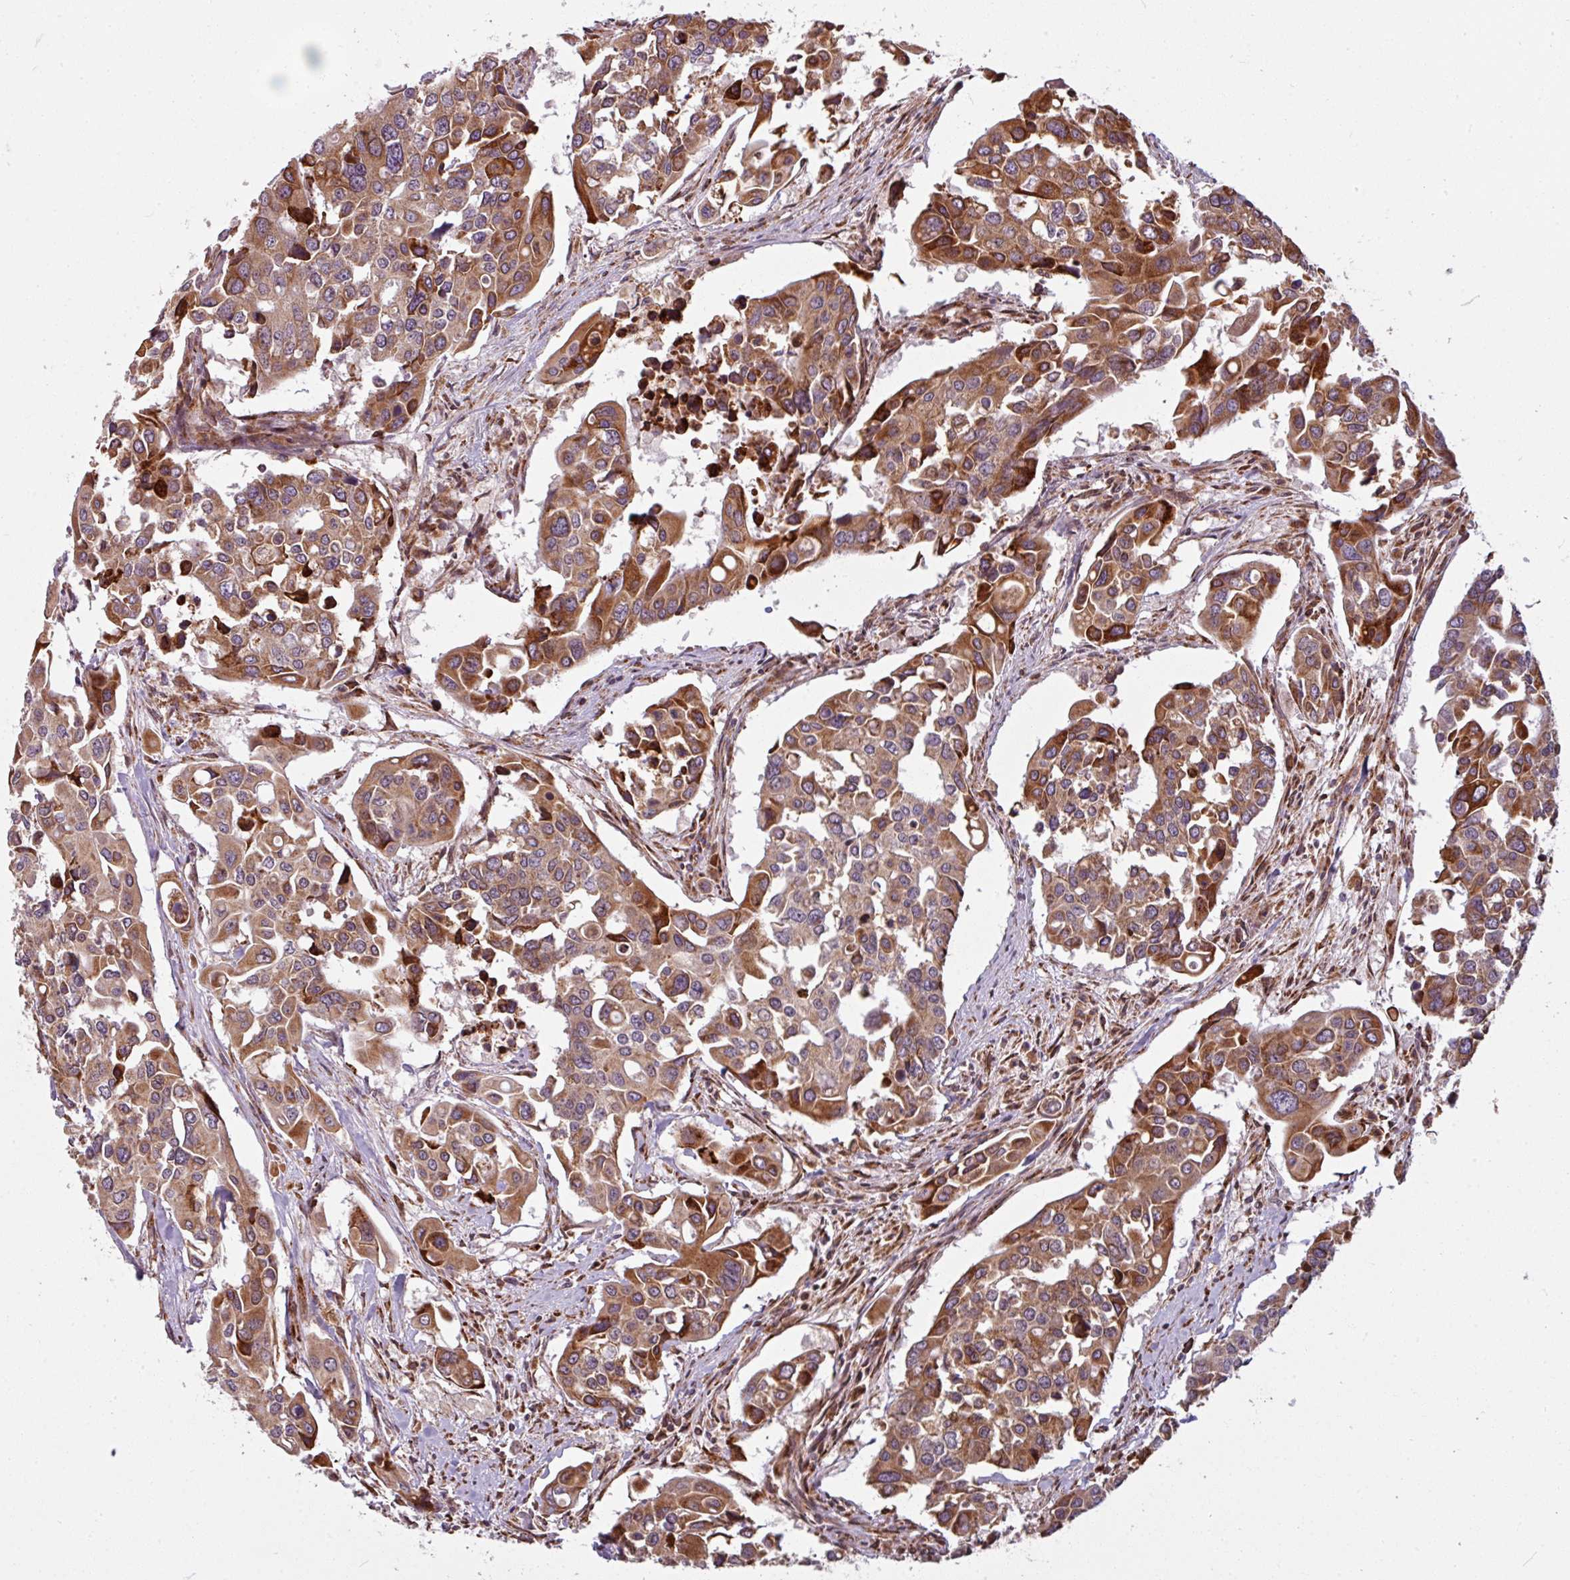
{"staining": {"intensity": "moderate", "quantity": ">75%", "location": "cytoplasmic/membranous"}, "tissue": "colorectal cancer", "cell_type": "Tumor cells", "image_type": "cancer", "snomed": [{"axis": "morphology", "description": "Adenocarcinoma, NOS"}, {"axis": "topography", "description": "Colon"}], "caption": "Human adenocarcinoma (colorectal) stained with a brown dye exhibits moderate cytoplasmic/membranous positive expression in approximately >75% of tumor cells.", "gene": "MAGT1", "patient": {"sex": "male", "age": 77}}